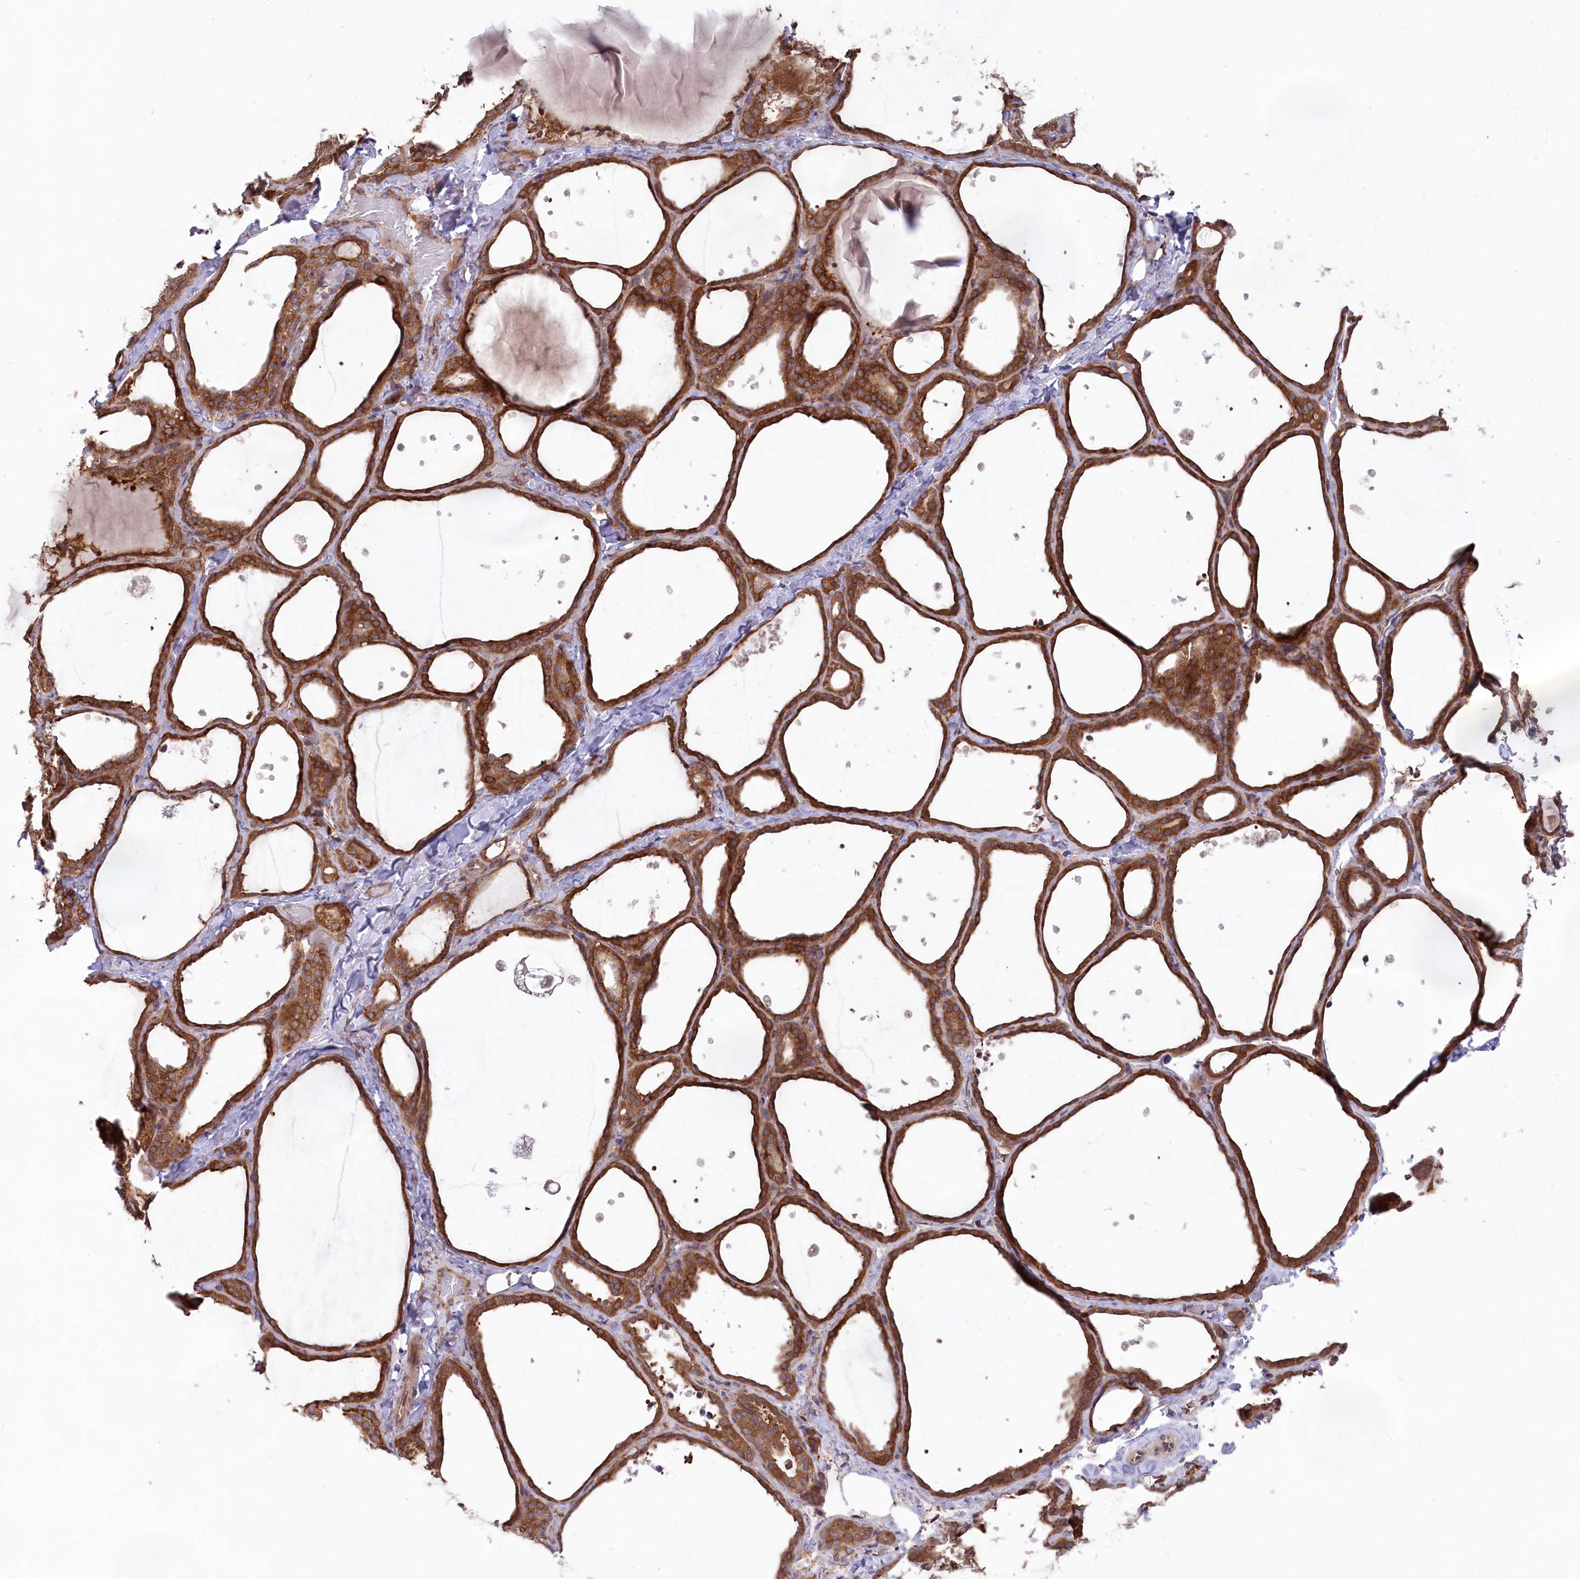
{"staining": {"intensity": "strong", "quantity": ">75%", "location": "cytoplasmic/membranous"}, "tissue": "thyroid gland", "cell_type": "Glandular cells", "image_type": "normal", "snomed": [{"axis": "morphology", "description": "Normal tissue, NOS"}, {"axis": "topography", "description": "Thyroid gland"}], "caption": "DAB (3,3'-diaminobenzidine) immunohistochemical staining of unremarkable thyroid gland displays strong cytoplasmic/membranous protein staining in about >75% of glandular cells.", "gene": "PPP1R21", "patient": {"sex": "female", "age": 44}}